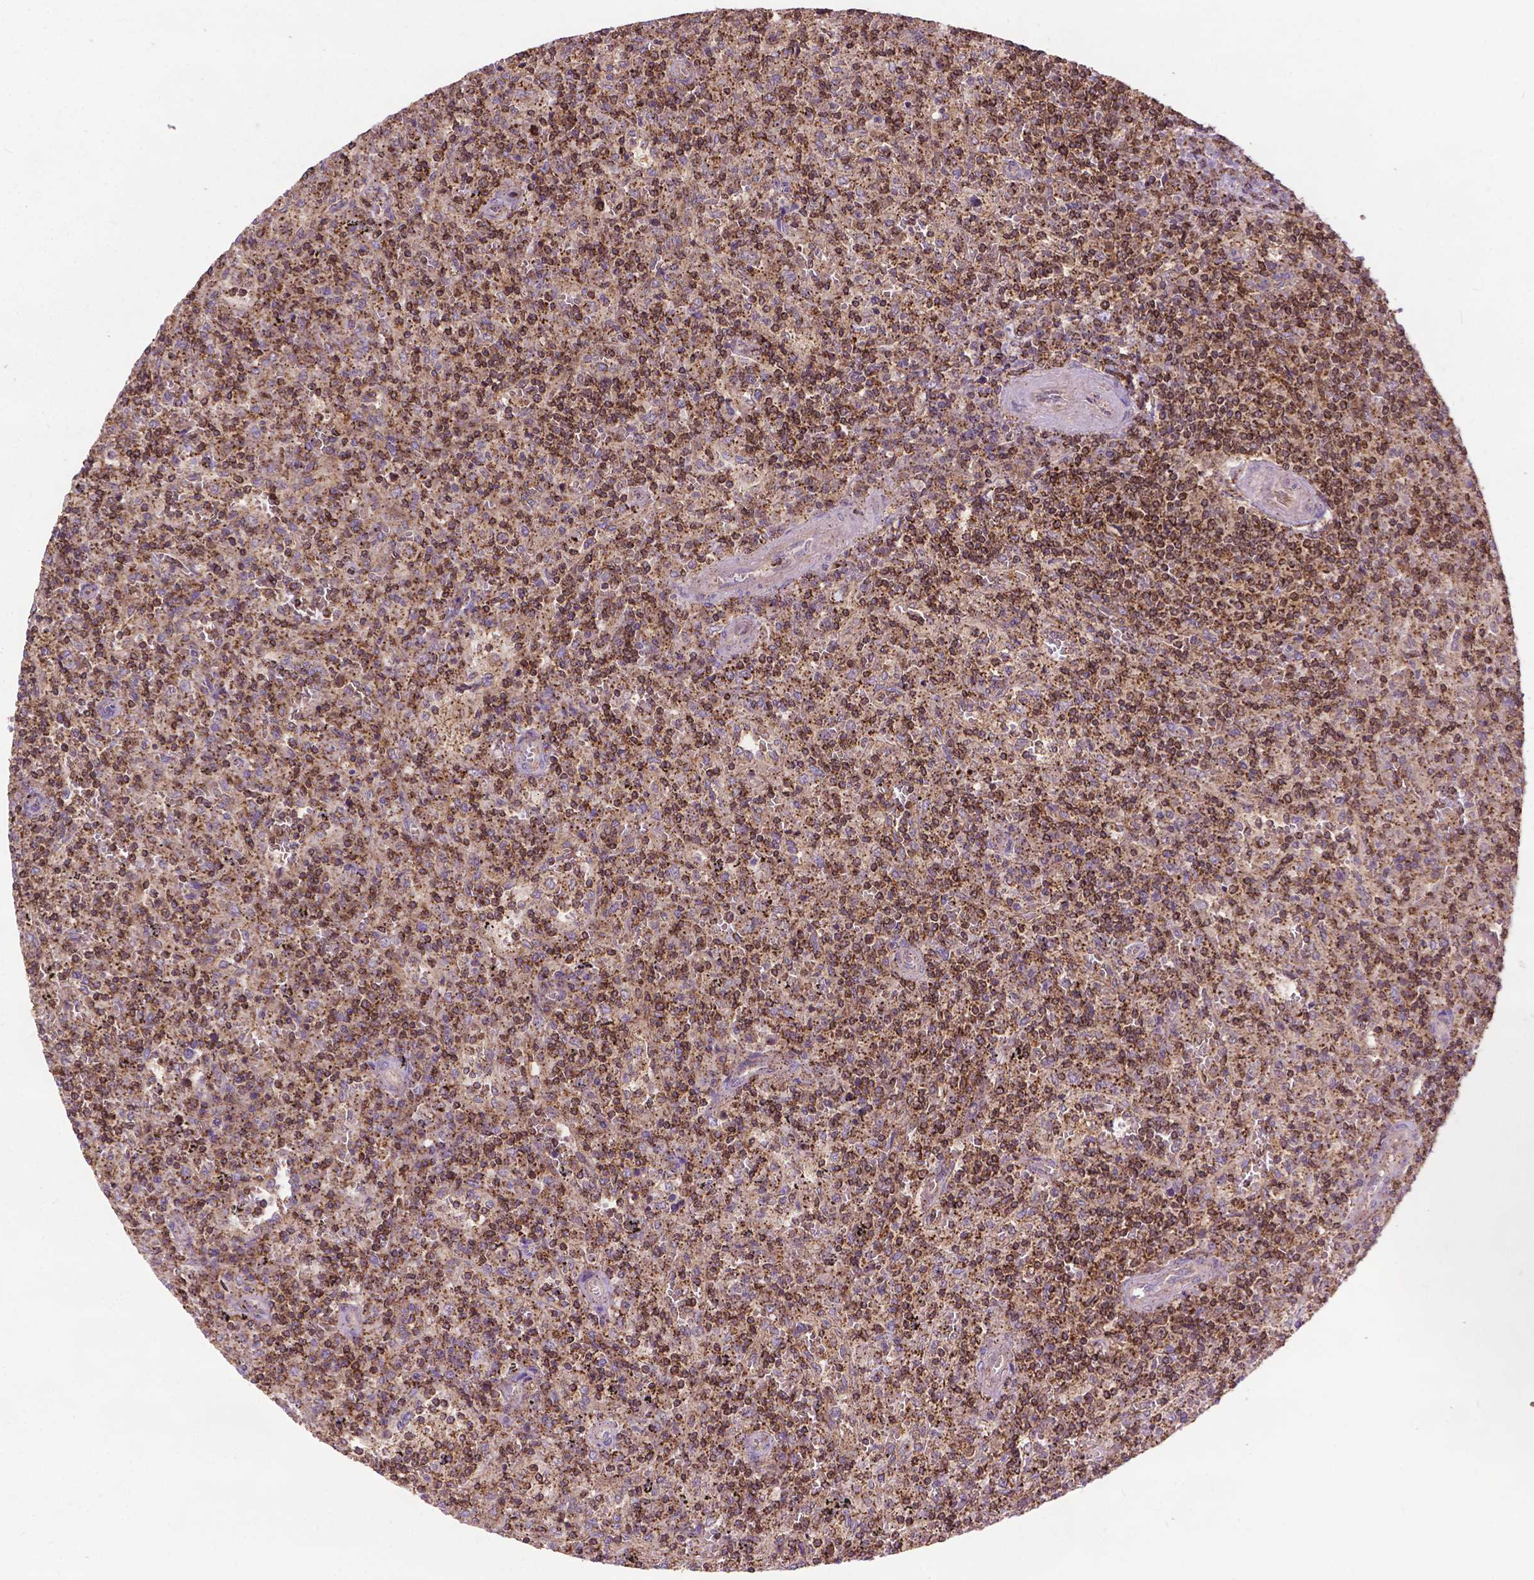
{"staining": {"intensity": "moderate", "quantity": ">75%", "location": "cytoplasmic/membranous"}, "tissue": "lymphoma", "cell_type": "Tumor cells", "image_type": "cancer", "snomed": [{"axis": "morphology", "description": "Malignant lymphoma, non-Hodgkin's type, Low grade"}, {"axis": "topography", "description": "Spleen"}], "caption": "Immunohistochemical staining of low-grade malignant lymphoma, non-Hodgkin's type exhibits medium levels of moderate cytoplasmic/membranous protein expression in about >75% of tumor cells.", "gene": "CHMP4A", "patient": {"sex": "male", "age": 62}}